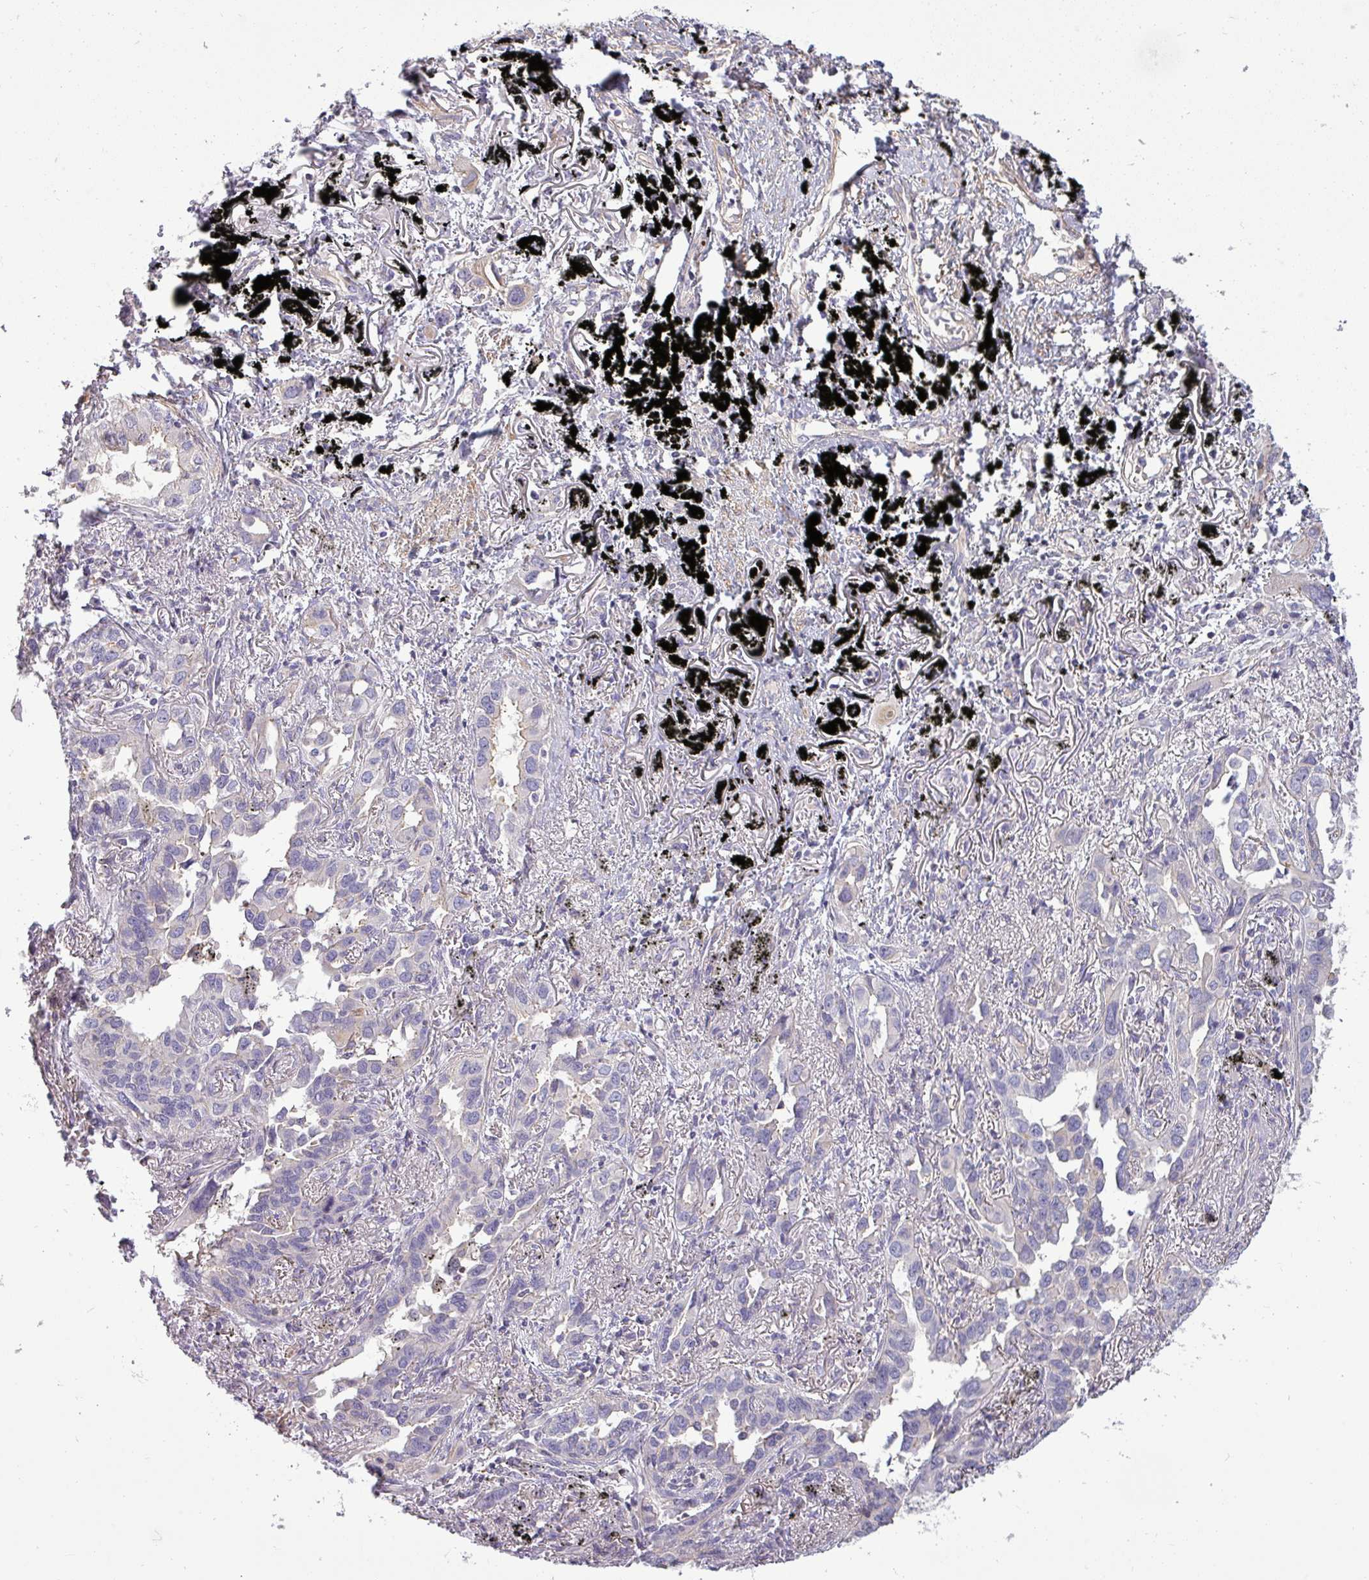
{"staining": {"intensity": "negative", "quantity": "none", "location": "none"}, "tissue": "lung cancer", "cell_type": "Tumor cells", "image_type": "cancer", "snomed": [{"axis": "morphology", "description": "Adenocarcinoma, NOS"}, {"axis": "topography", "description": "Lung"}], "caption": "There is no significant expression in tumor cells of adenocarcinoma (lung).", "gene": "ZNF835", "patient": {"sex": "male", "age": 67}}